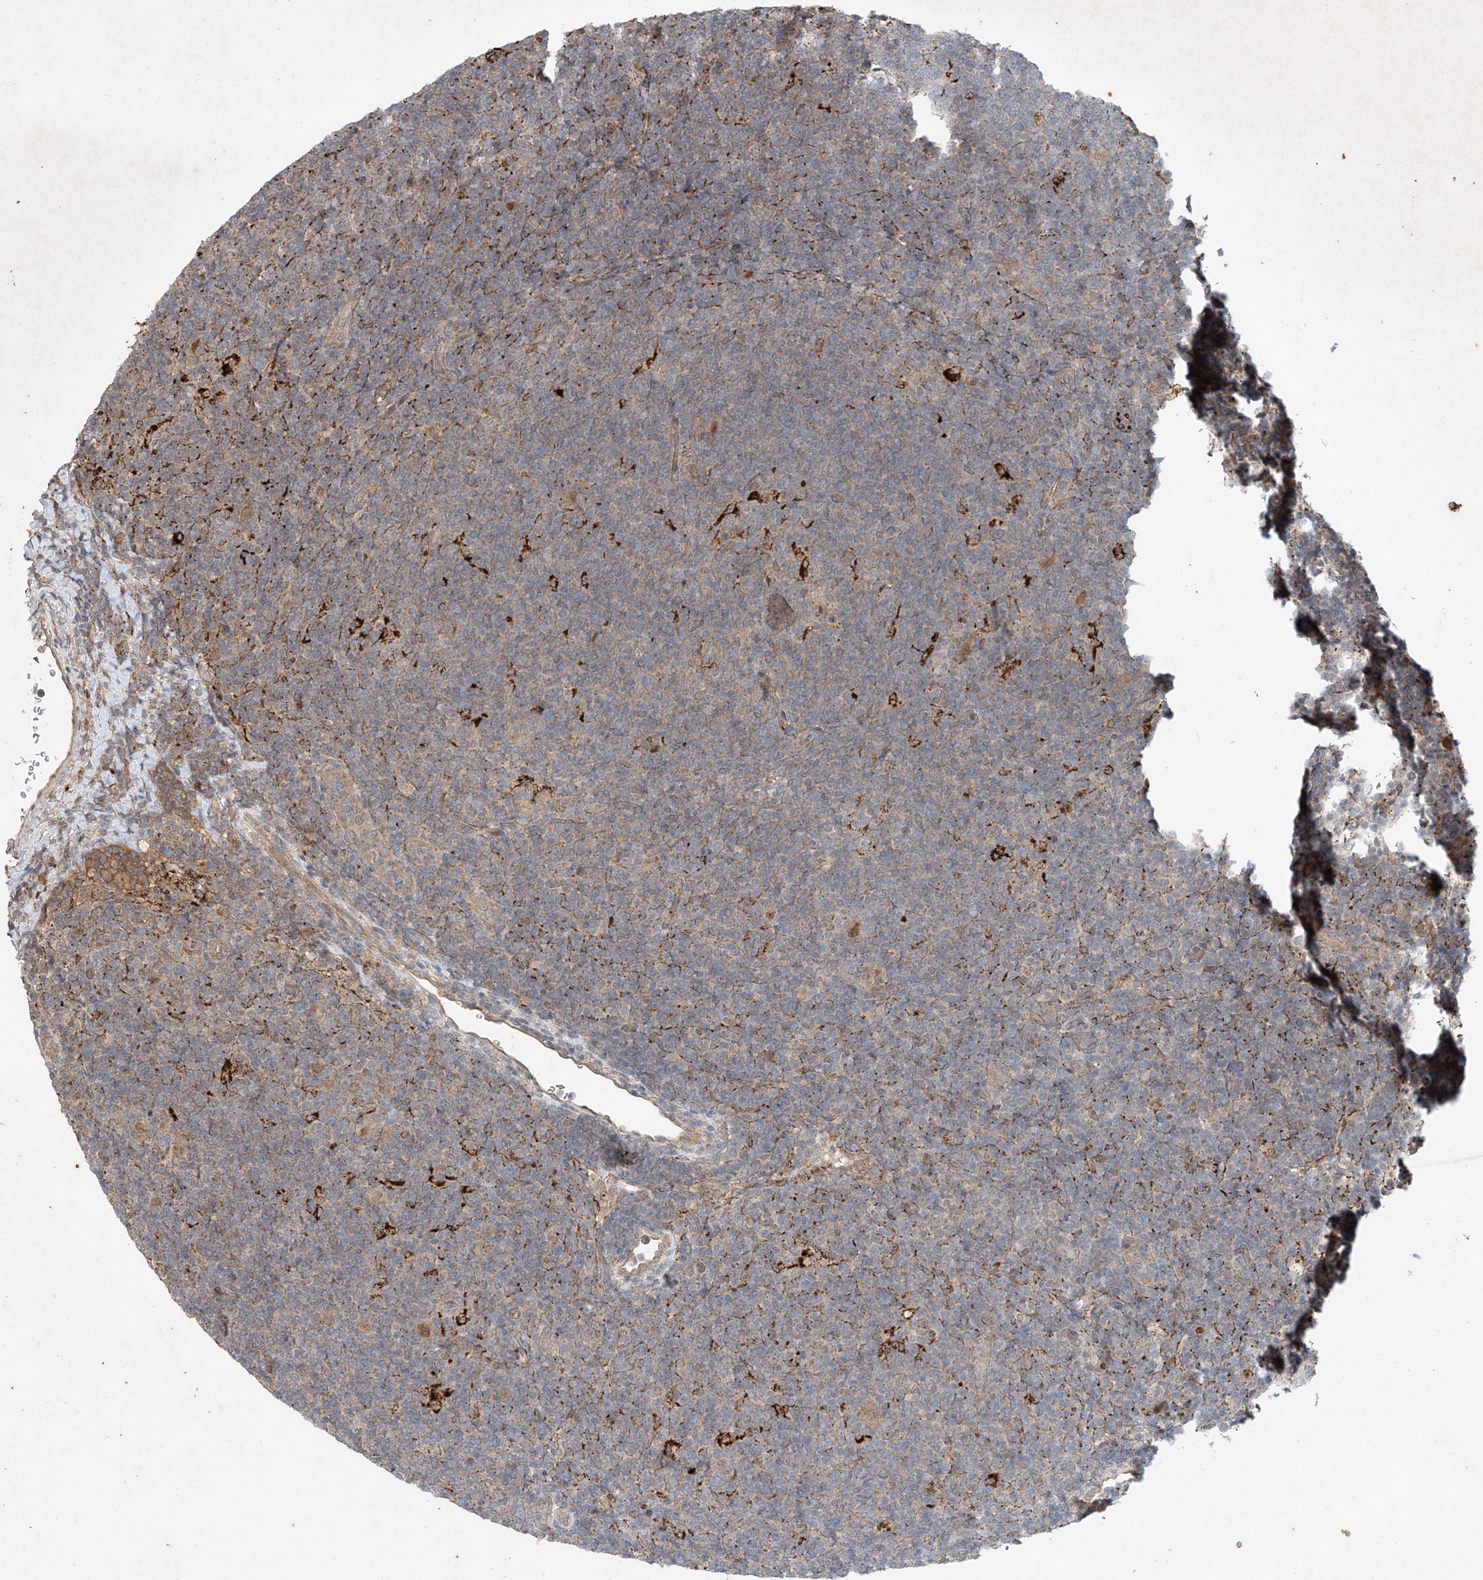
{"staining": {"intensity": "moderate", "quantity": ">75%", "location": "cytoplasmic/membranous"}, "tissue": "lymphoma", "cell_type": "Tumor cells", "image_type": "cancer", "snomed": [{"axis": "morphology", "description": "Hodgkin's disease, NOS"}, {"axis": "topography", "description": "Lymph node"}], "caption": "Lymphoma stained for a protein displays moderate cytoplasmic/membranous positivity in tumor cells.", "gene": "IER5", "patient": {"sex": "female", "age": 57}}